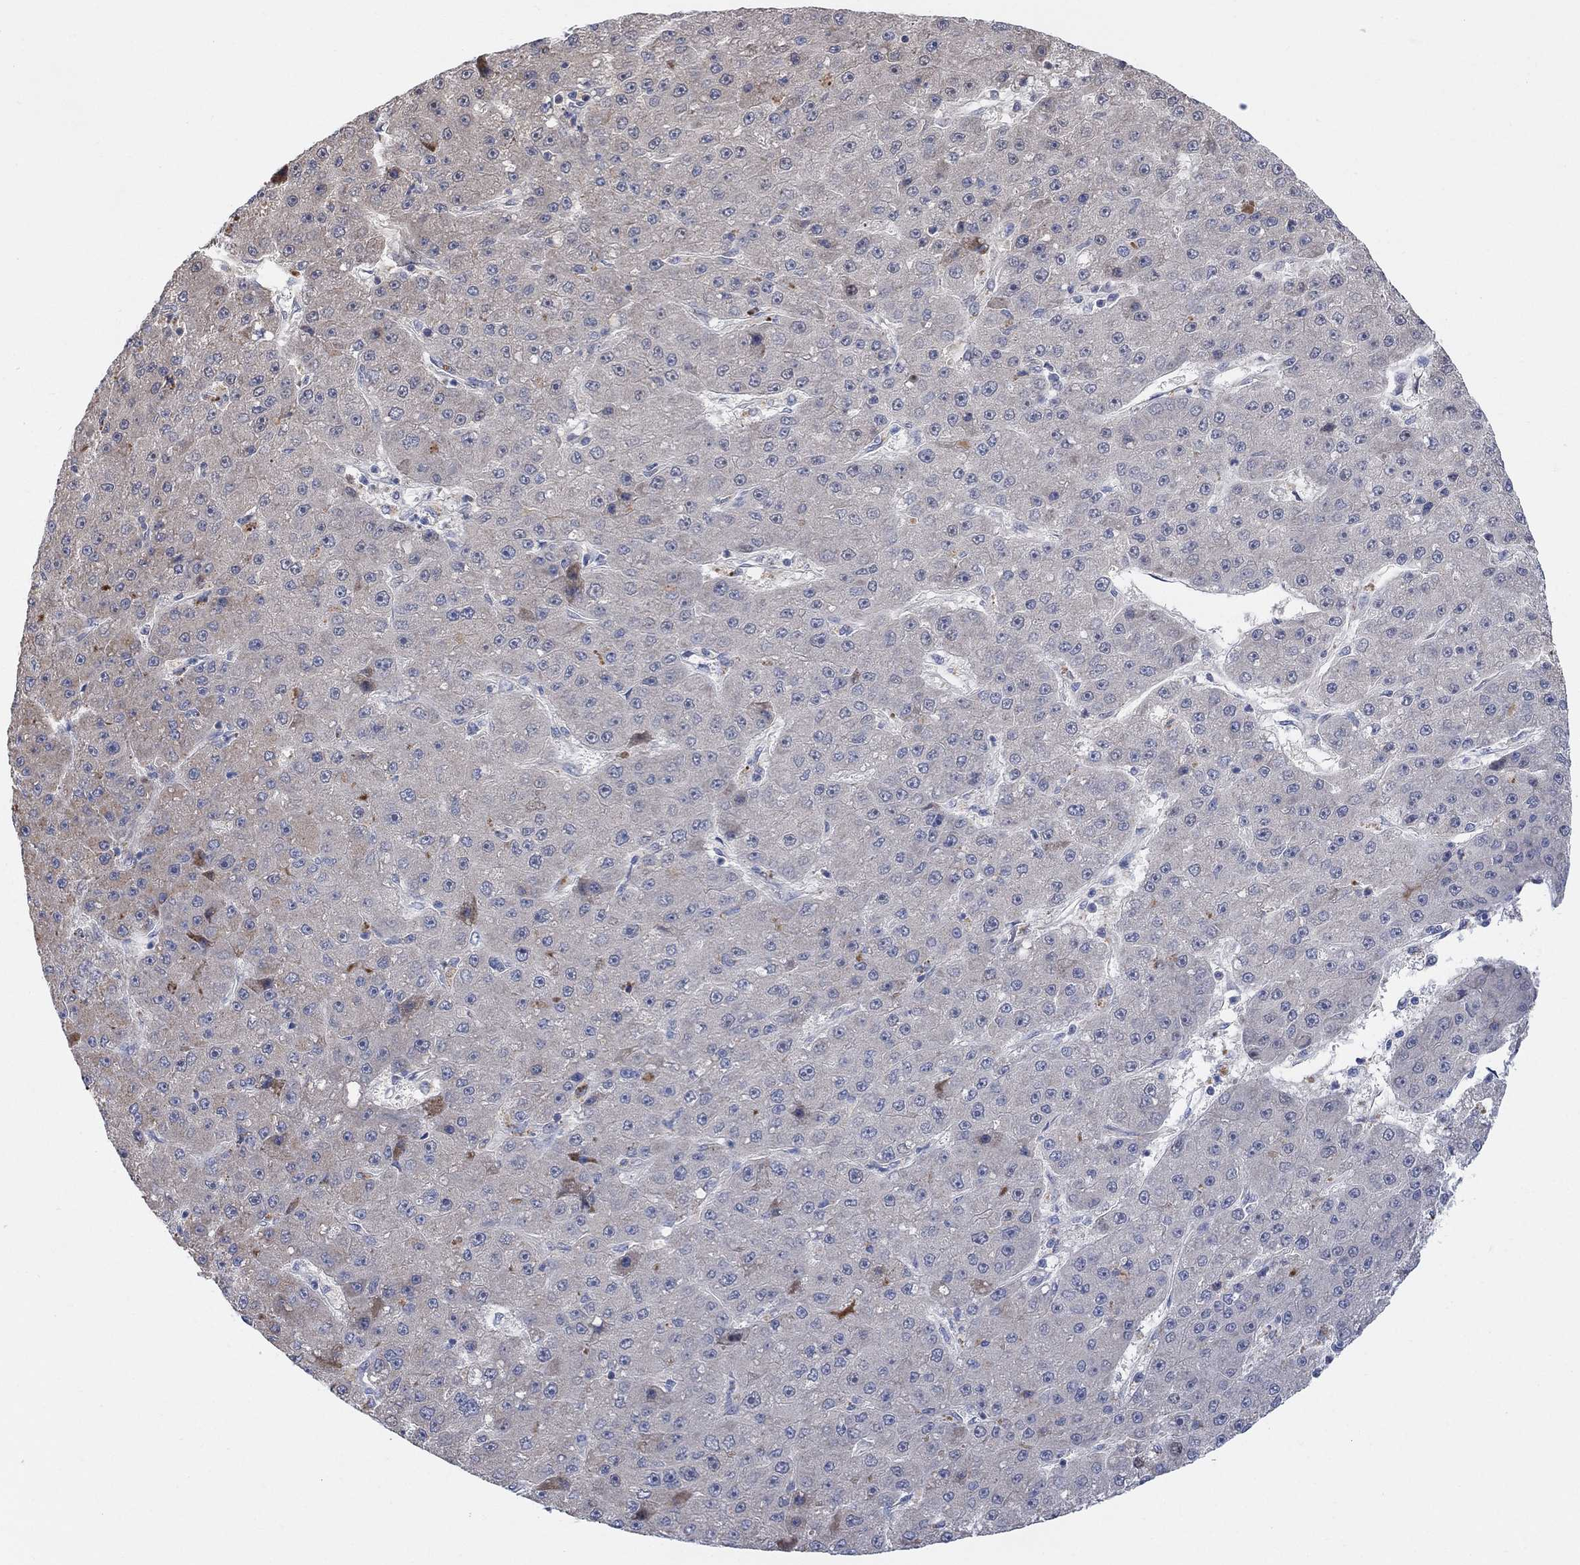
{"staining": {"intensity": "negative", "quantity": "none", "location": "none"}, "tissue": "liver cancer", "cell_type": "Tumor cells", "image_type": "cancer", "snomed": [{"axis": "morphology", "description": "Carcinoma, Hepatocellular, NOS"}, {"axis": "topography", "description": "Liver"}], "caption": "Micrograph shows no protein positivity in tumor cells of liver hepatocellular carcinoma tissue.", "gene": "CNTF", "patient": {"sex": "male", "age": 67}}